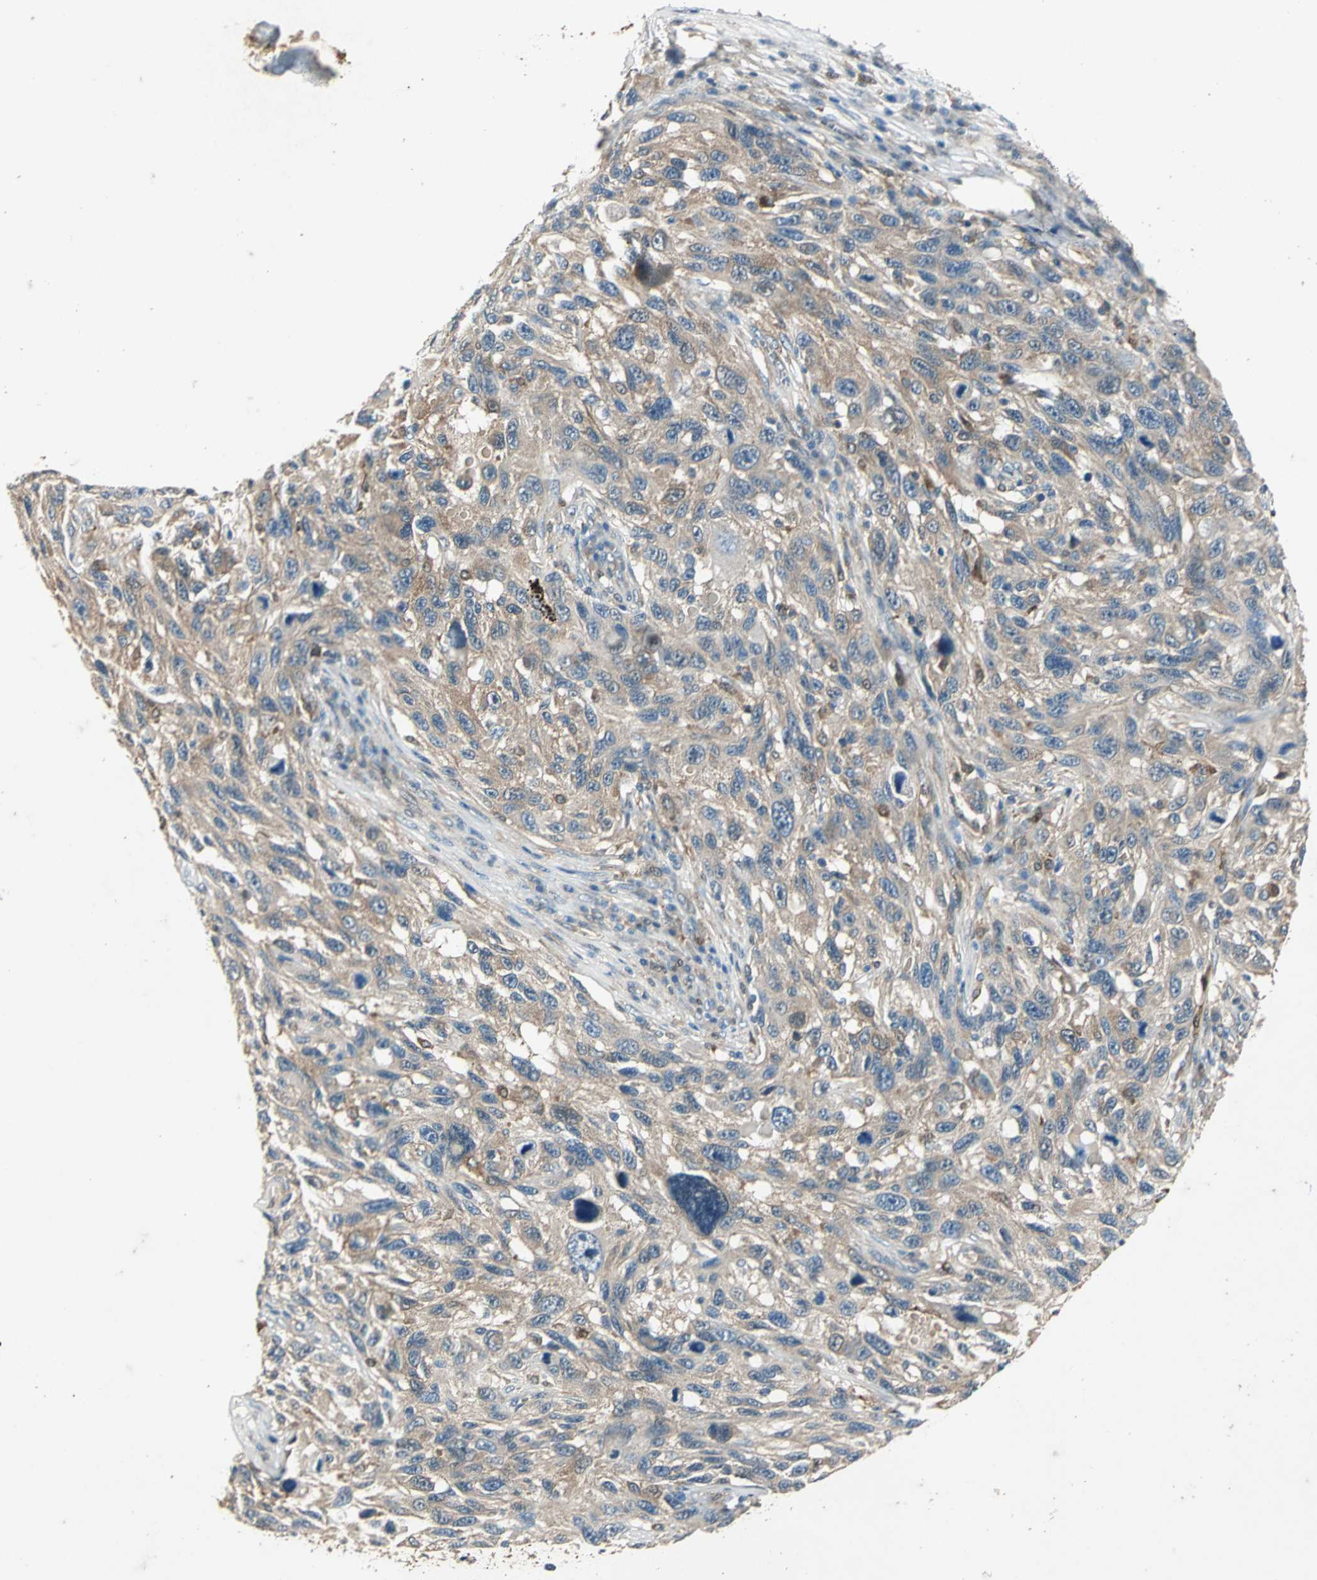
{"staining": {"intensity": "weak", "quantity": ">75%", "location": "cytoplasmic/membranous"}, "tissue": "melanoma", "cell_type": "Tumor cells", "image_type": "cancer", "snomed": [{"axis": "morphology", "description": "Malignant melanoma, NOS"}, {"axis": "topography", "description": "Skin"}], "caption": "A brown stain highlights weak cytoplasmic/membranous staining of a protein in malignant melanoma tumor cells.", "gene": "RRM2B", "patient": {"sex": "male", "age": 53}}